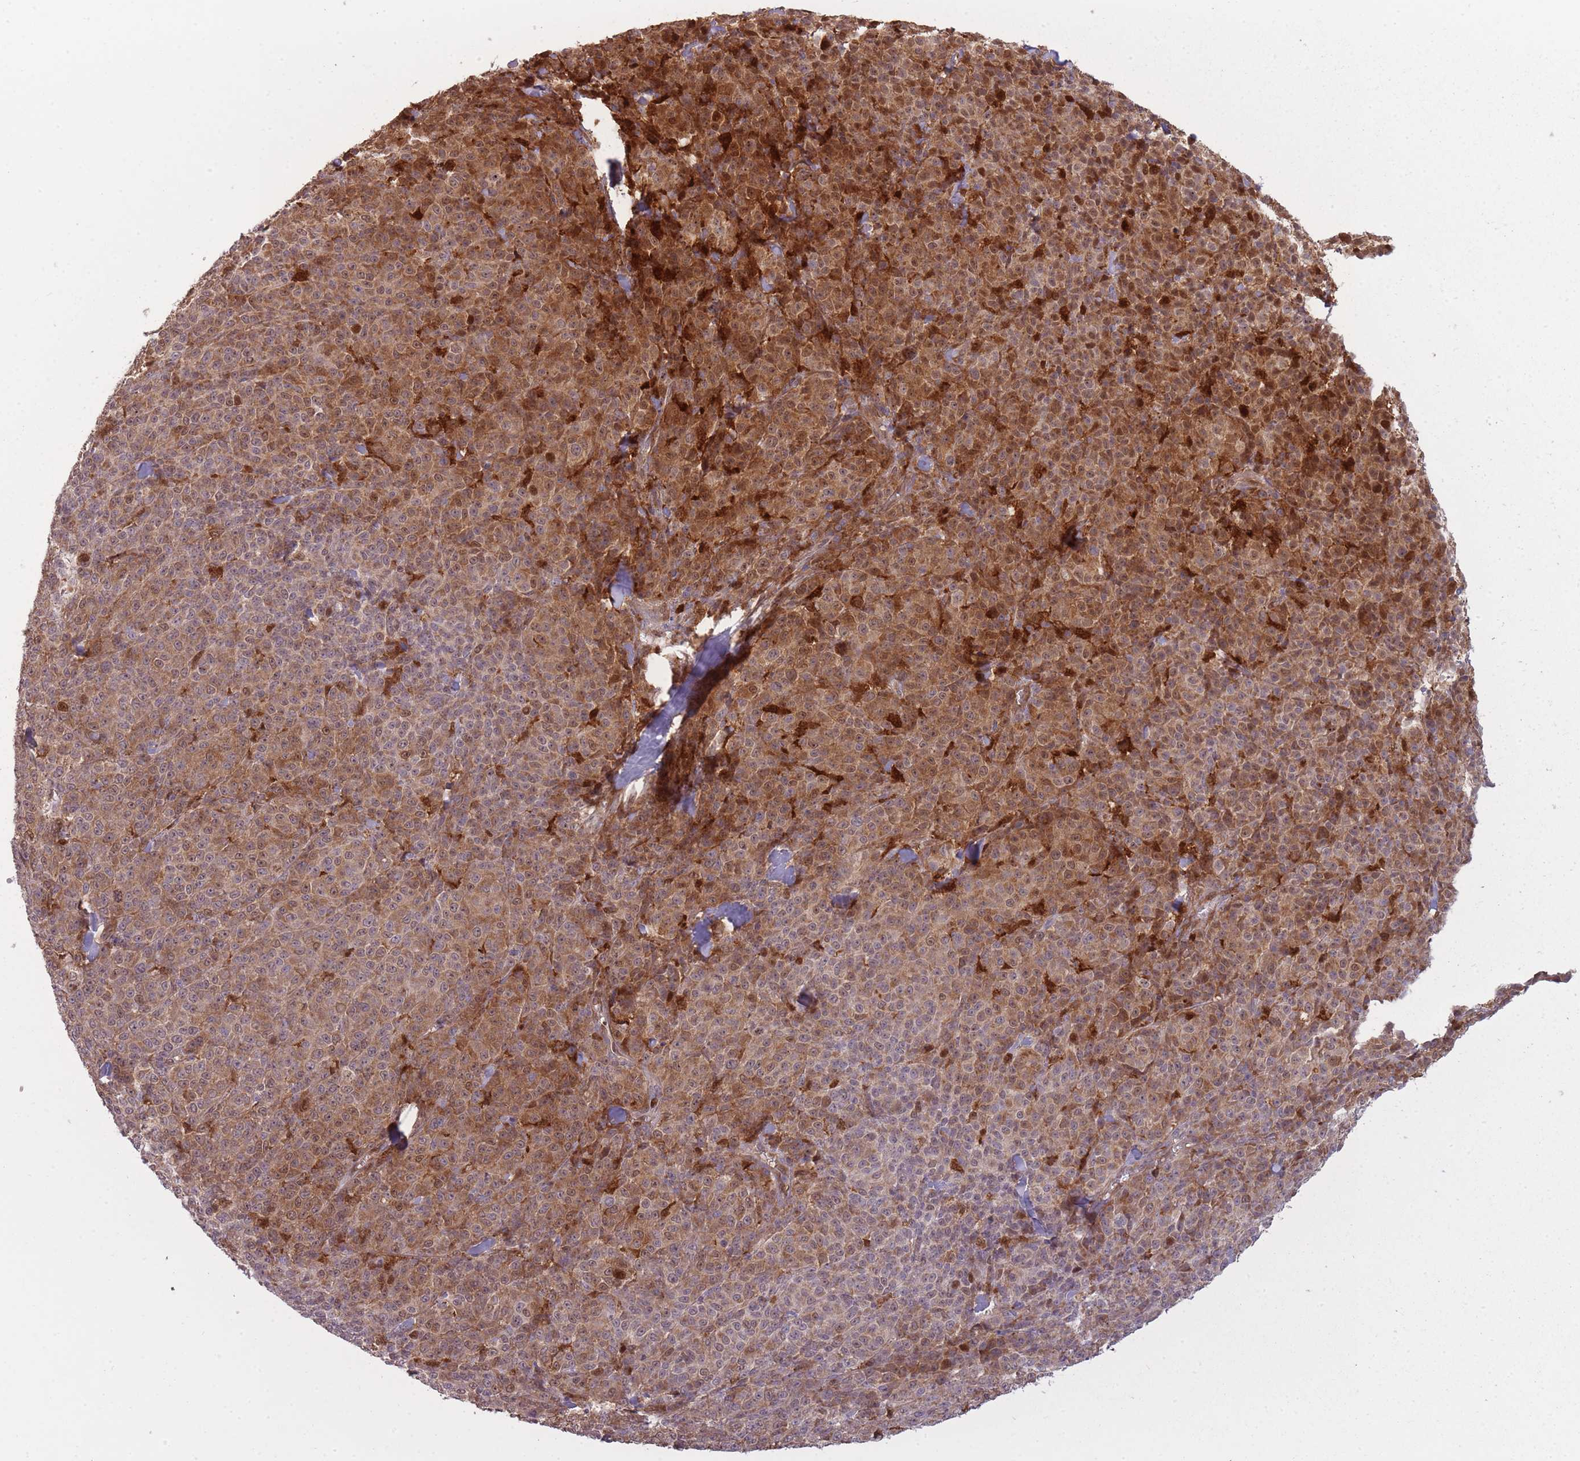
{"staining": {"intensity": "moderate", "quantity": ">75%", "location": "cytoplasmic/membranous"}, "tissue": "melanoma", "cell_type": "Tumor cells", "image_type": "cancer", "snomed": [{"axis": "morphology", "description": "Normal tissue, NOS"}, {"axis": "morphology", "description": "Malignant melanoma, NOS"}, {"axis": "topography", "description": "Skin"}], "caption": "The photomicrograph shows staining of melanoma, revealing moderate cytoplasmic/membranous protein positivity (brown color) within tumor cells.", "gene": "LGALS9", "patient": {"sex": "female", "age": 34}}